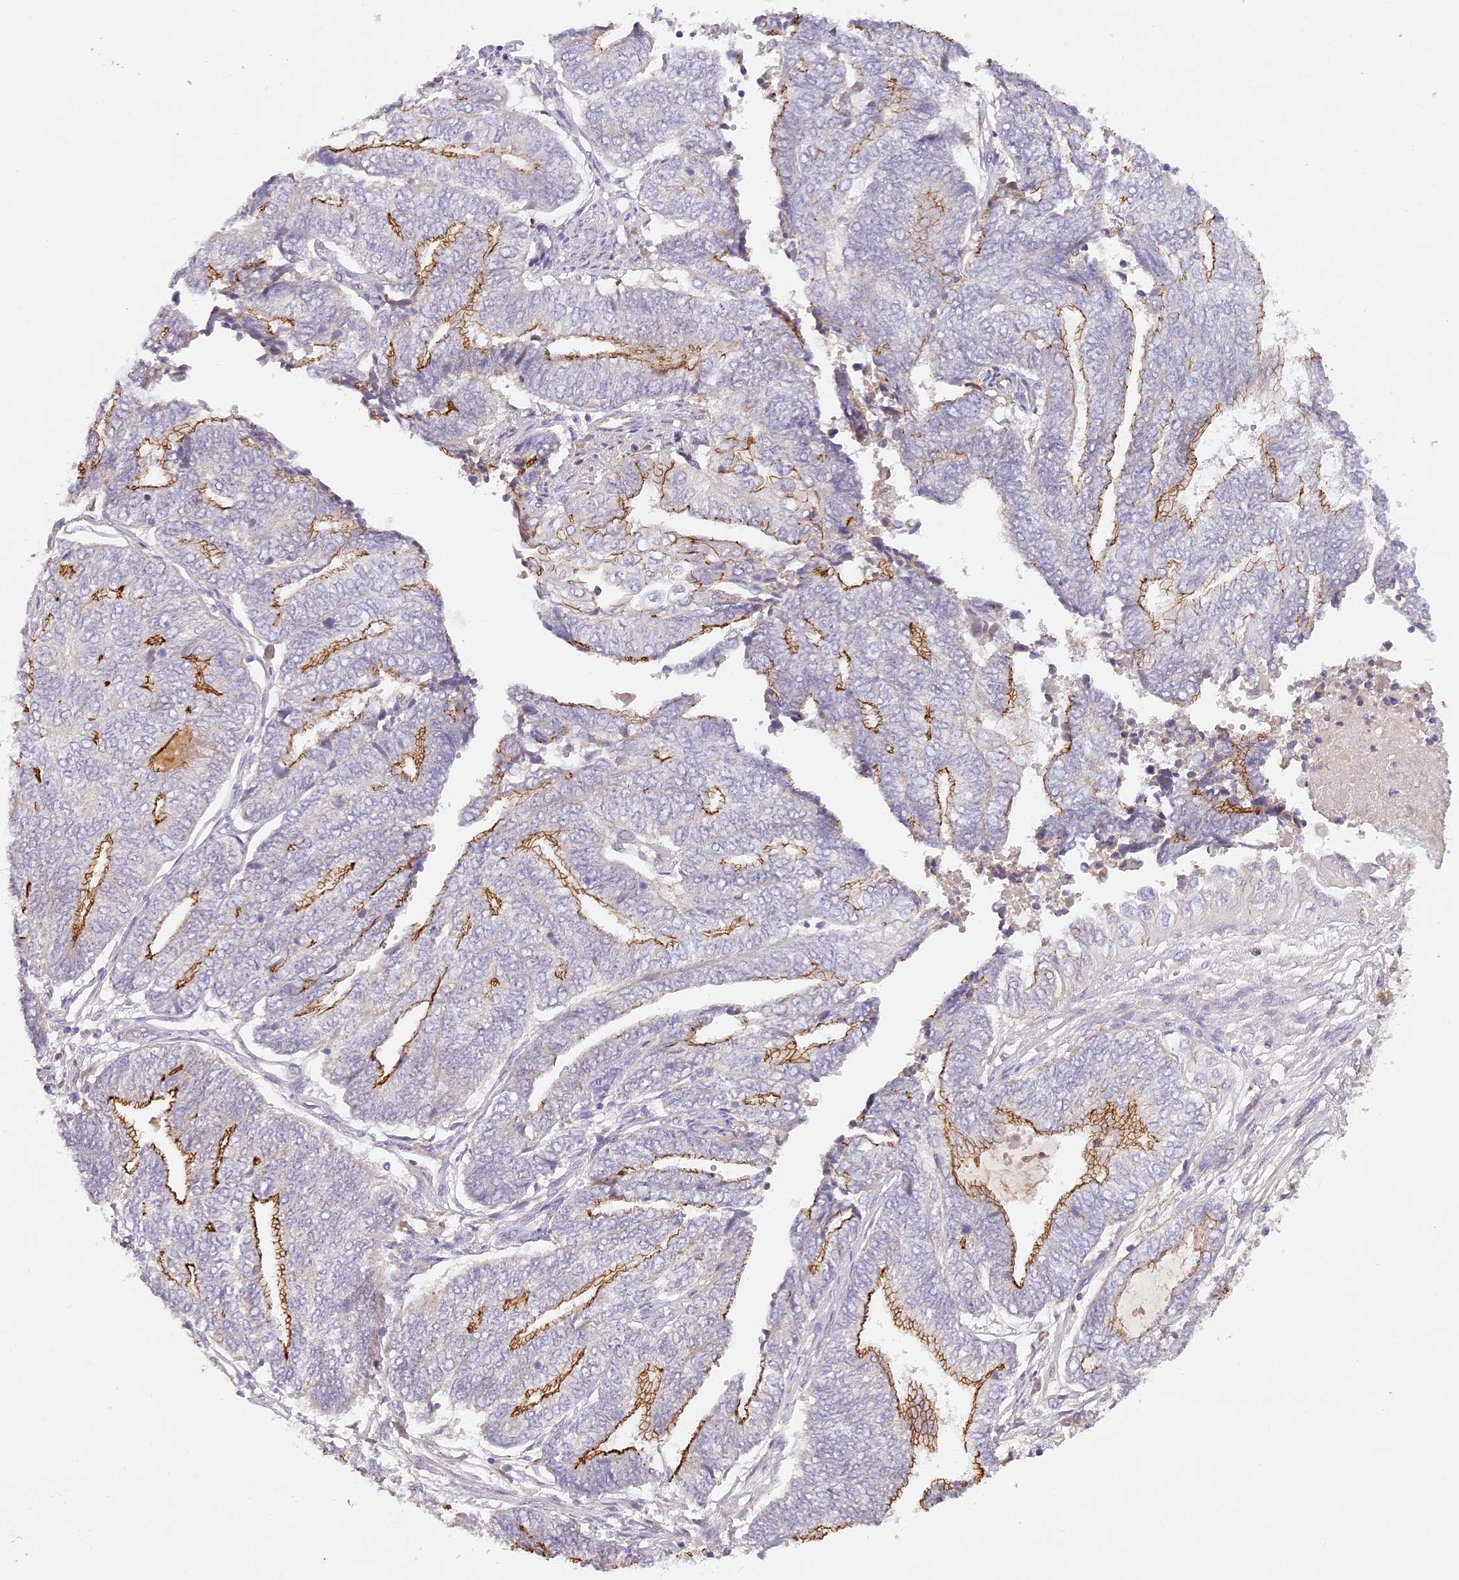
{"staining": {"intensity": "strong", "quantity": "25%-75%", "location": "cytoplasmic/membranous"}, "tissue": "endometrial cancer", "cell_type": "Tumor cells", "image_type": "cancer", "snomed": [{"axis": "morphology", "description": "Adenocarcinoma, NOS"}, {"axis": "topography", "description": "Uterus"}, {"axis": "topography", "description": "Endometrium"}], "caption": "Tumor cells show high levels of strong cytoplasmic/membranous positivity in approximately 25%-75% of cells in human endometrial cancer (adenocarcinoma). (Brightfield microscopy of DAB IHC at high magnification).", "gene": "ELL3", "patient": {"sex": "female", "age": 70}}